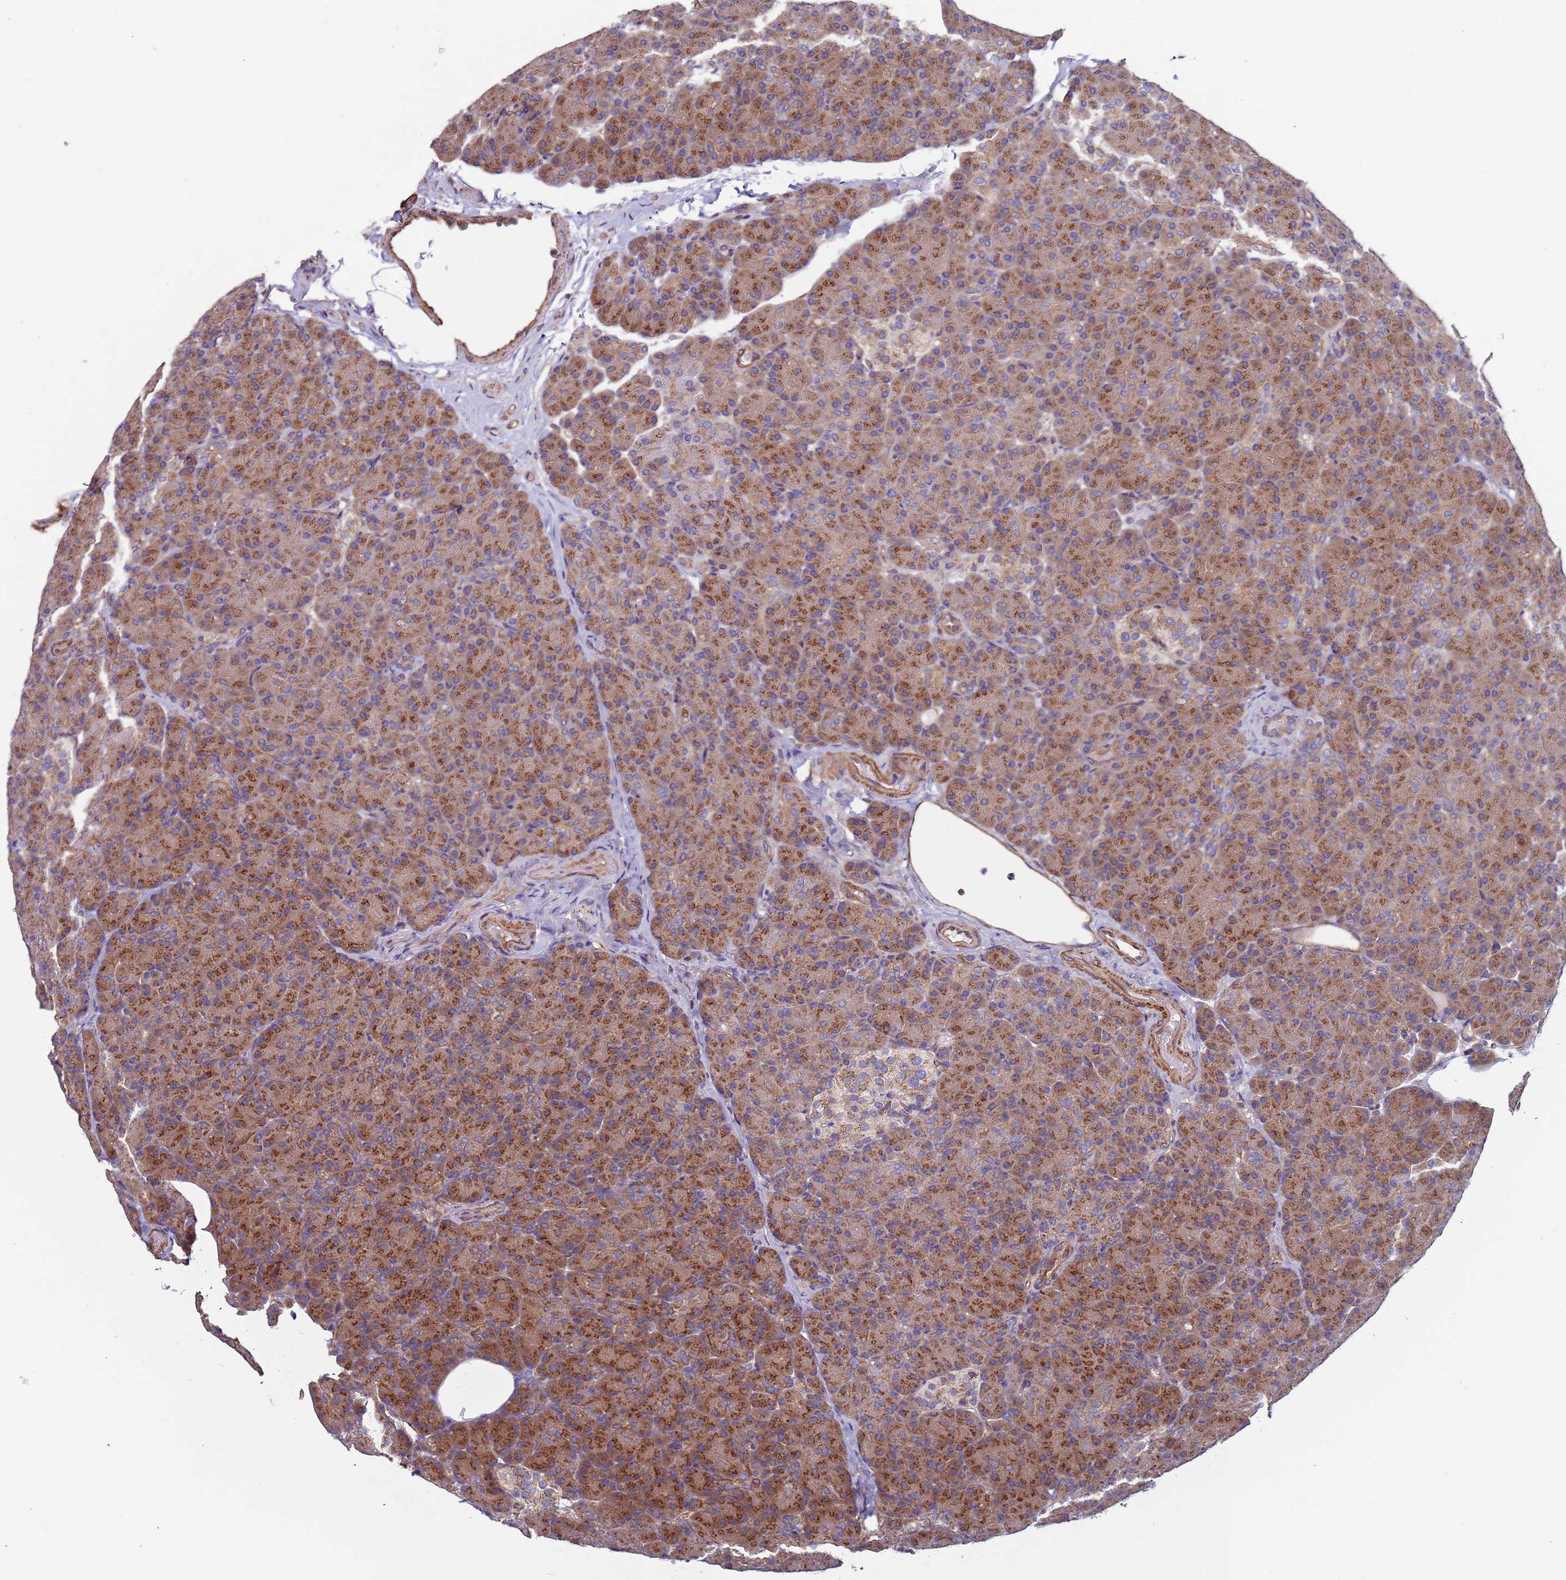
{"staining": {"intensity": "strong", "quantity": ">75%", "location": "cytoplasmic/membranous"}, "tissue": "pancreas", "cell_type": "Exocrine glandular cells", "image_type": "normal", "snomed": [{"axis": "morphology", "description": "Normal tissue, NOS"}, {"axis": "topography", "description": "Pancreas"}], "caption": "Pancreas stained with DAB (3,3'-diaminobenzidine) immunohistochemistry (IHC) exhibits high levels of strong cytoplasmic/membranous staining in about >75% of exocrine glandular cells. The protein of interest is shown in brown color, while the nuclei are stained blue.", "gene": "ZBTB39", "patient": {"sex": "female", "age": 43}}